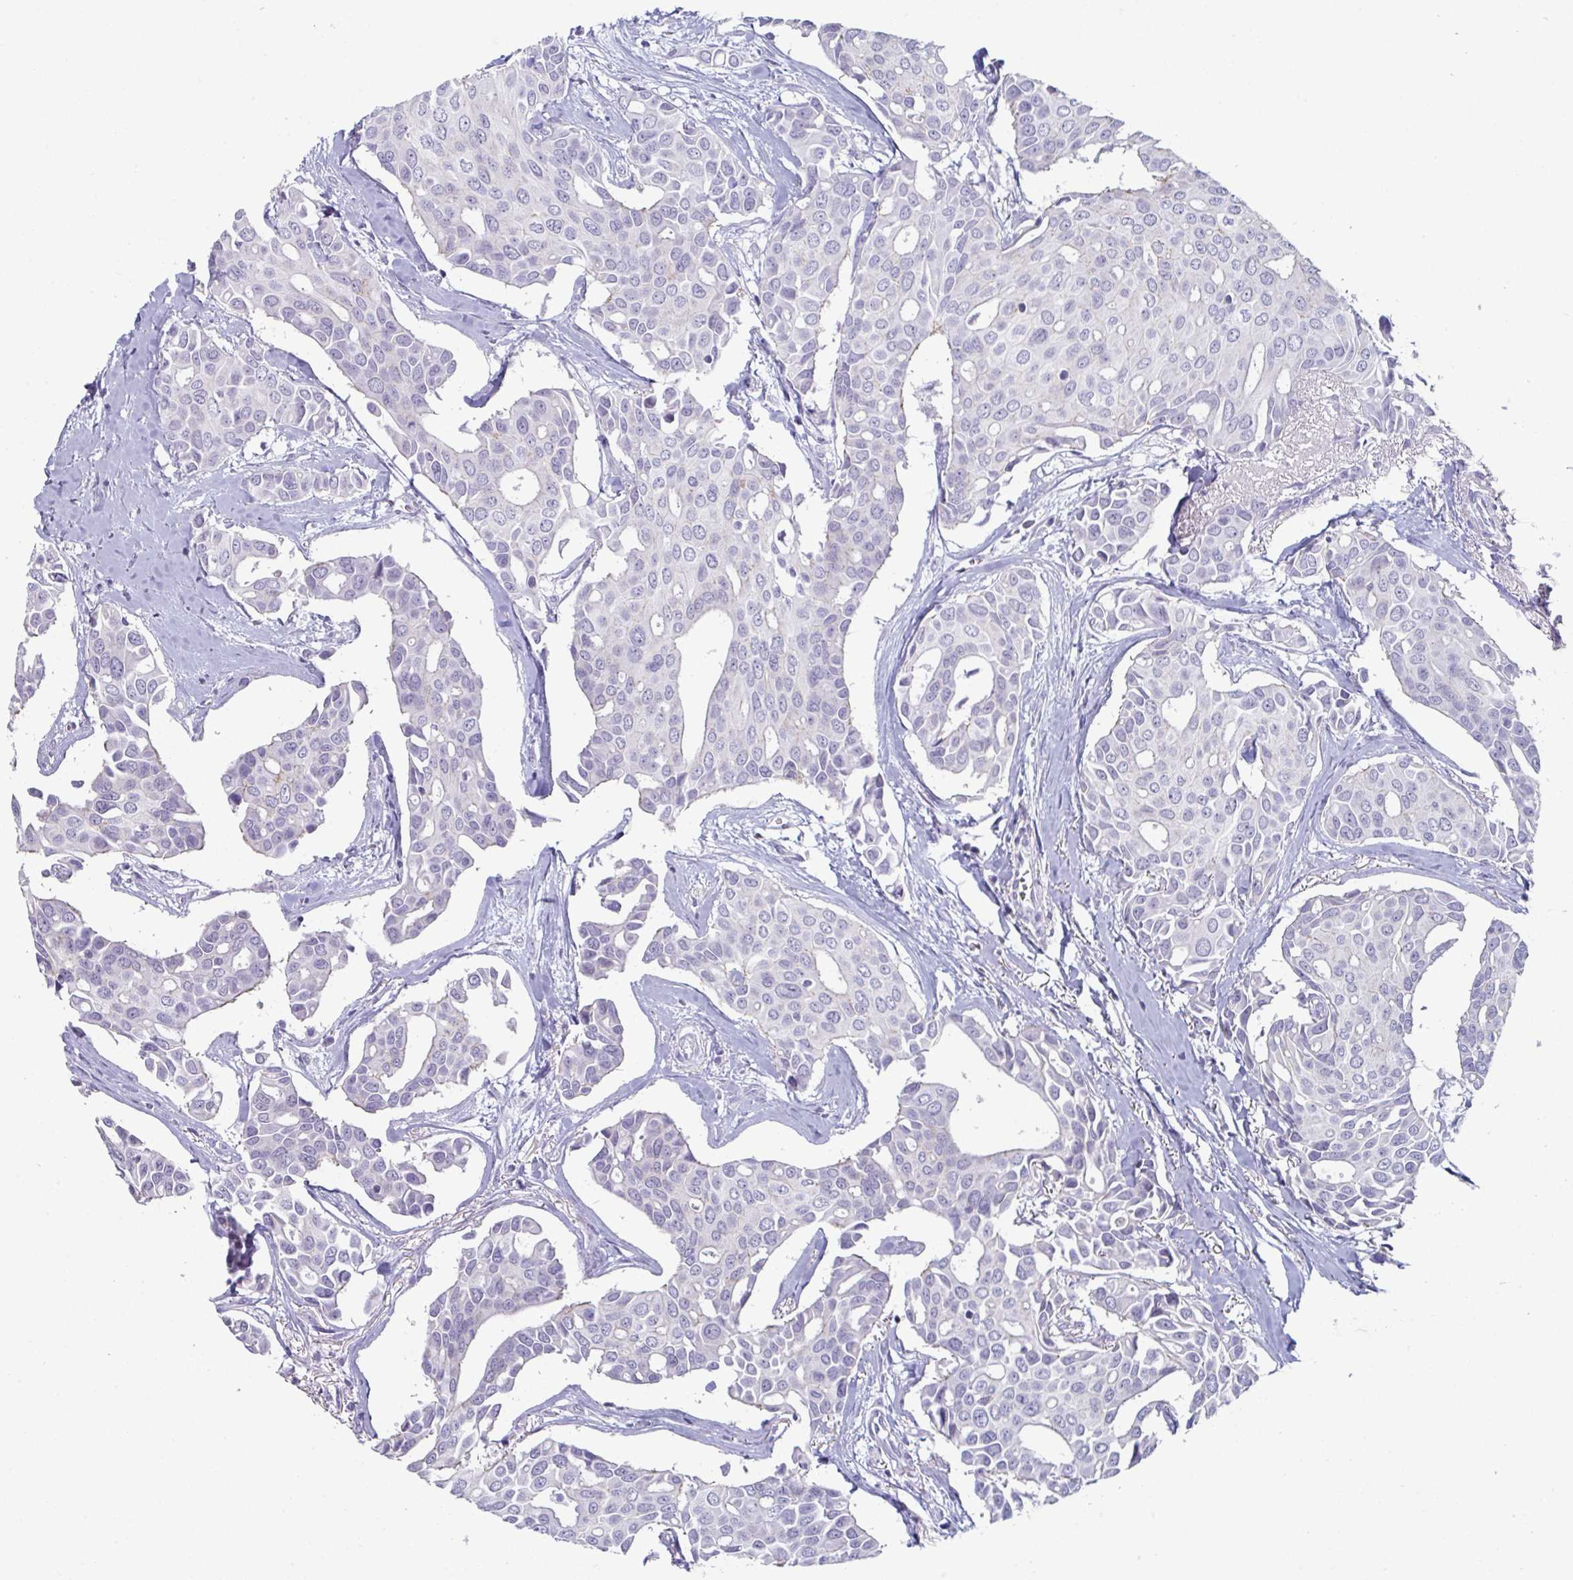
{"staining": {"intensity": "negative", "quantity": "none", "location": "none"}, "tissue": "breast cancer", "cell_type": "Tumor cells", "image_type": "cancer", "snomed": [{"axis": "morphology", "description": "Duct carcinoma"}, {"axis": "topography", "description": "Breast"}], "caption": "Immunohistochemical staining of human breast cancer (infiltrating ductal carcinoma) reveals no significant expression in tumor cells.", "gene": "VSIG10L", "patient": {"sex": "female", "age": 54}}